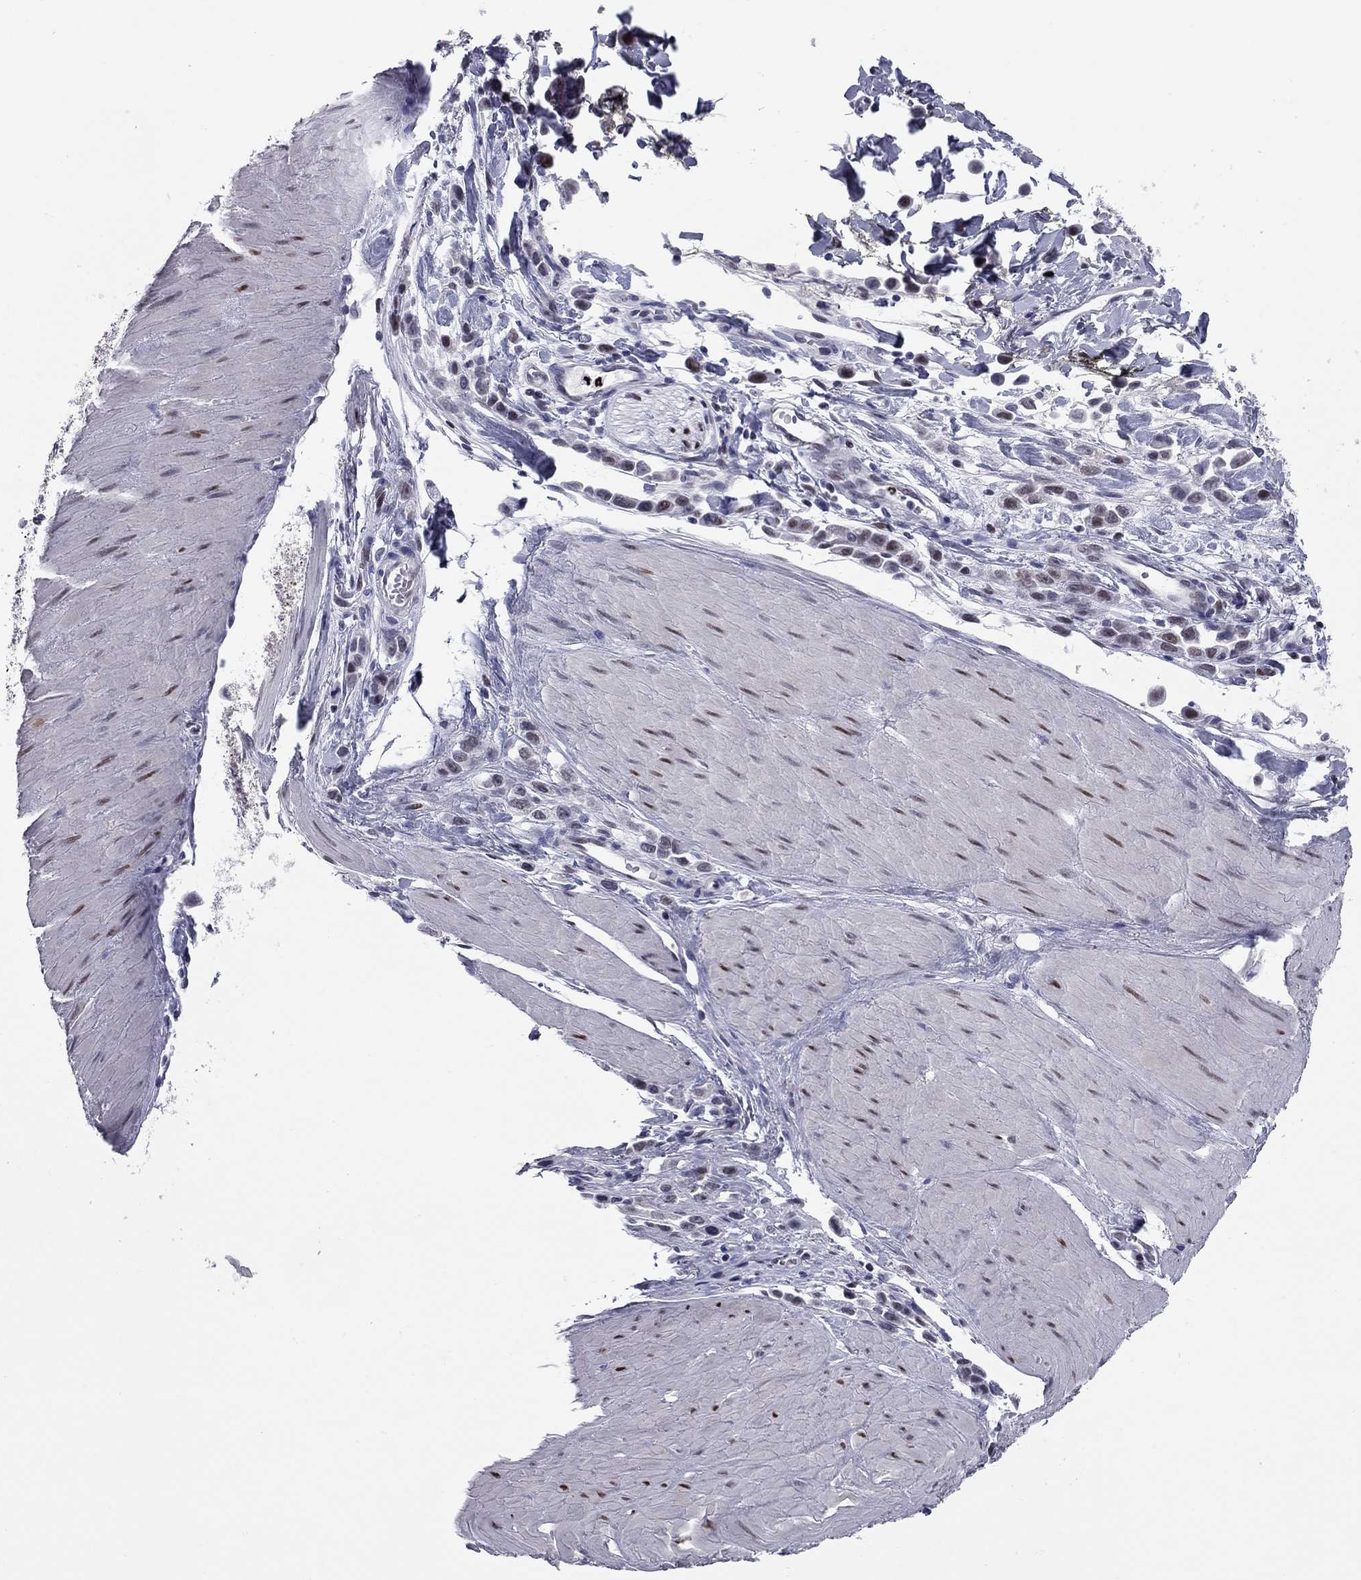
{"staining": {"intensity": "moderate", "quantity": "<25%", "location": "nuclear"}, "tissue": "stomach cancer", "cell_type": "Tumor cells", "image_type": "cancer", "snomed": [{"axis": "morphology", "description": "Adenocarcinoma, NOS"}, {"axis": "topography", "description": "Stomach"}], "caption": "There is low levels of moderate nuclear expression in tumor cells of adenocarcinoma (stomach), as demonstrated by immunohistochemical staining (brown color).", "gene": "PCGF3", "patient": {"sex": "male", "age": 47}}